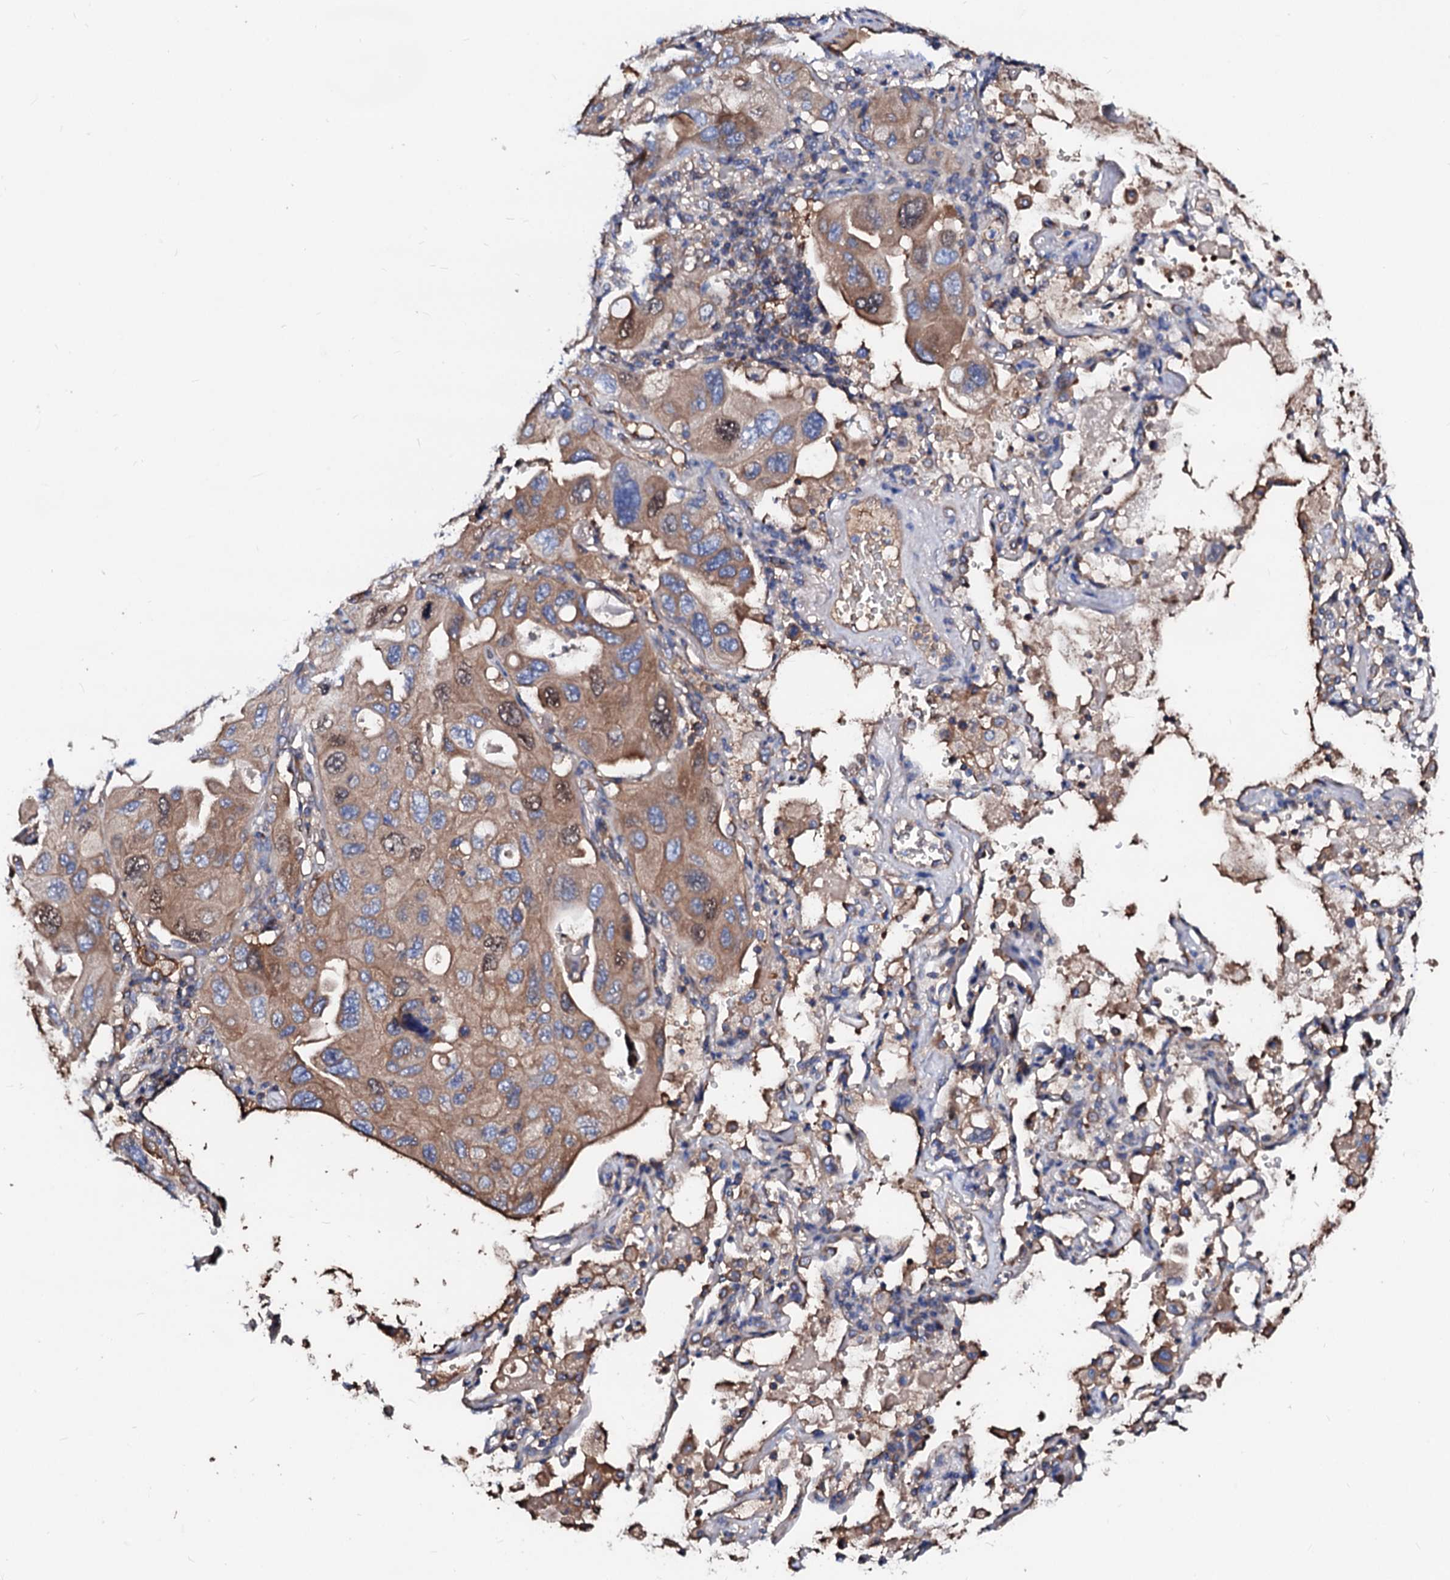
{"staining": {"intensity": "moderate", "quantity": "25%-75%", "location": "cytoplasmic/membranous,nuclear"}, "tissue": "lung cancer", "cell_type": "Tumor cells", "image_type": "cancer", "snomed": [{"axis": "morphology", "description": "Squamous cell carcinoma, NOS"}, {"axis": "topography", "description": "Lung"}], "caption": "The image shows staining of lung cancer (squamous cell carcinoma), revealing moderate cytoplasmic/membranous and nuclear protein expression (brown color) within tumor cells.", "gene": "CSKMT", "patient": {"sex": "female", "age": 73}}